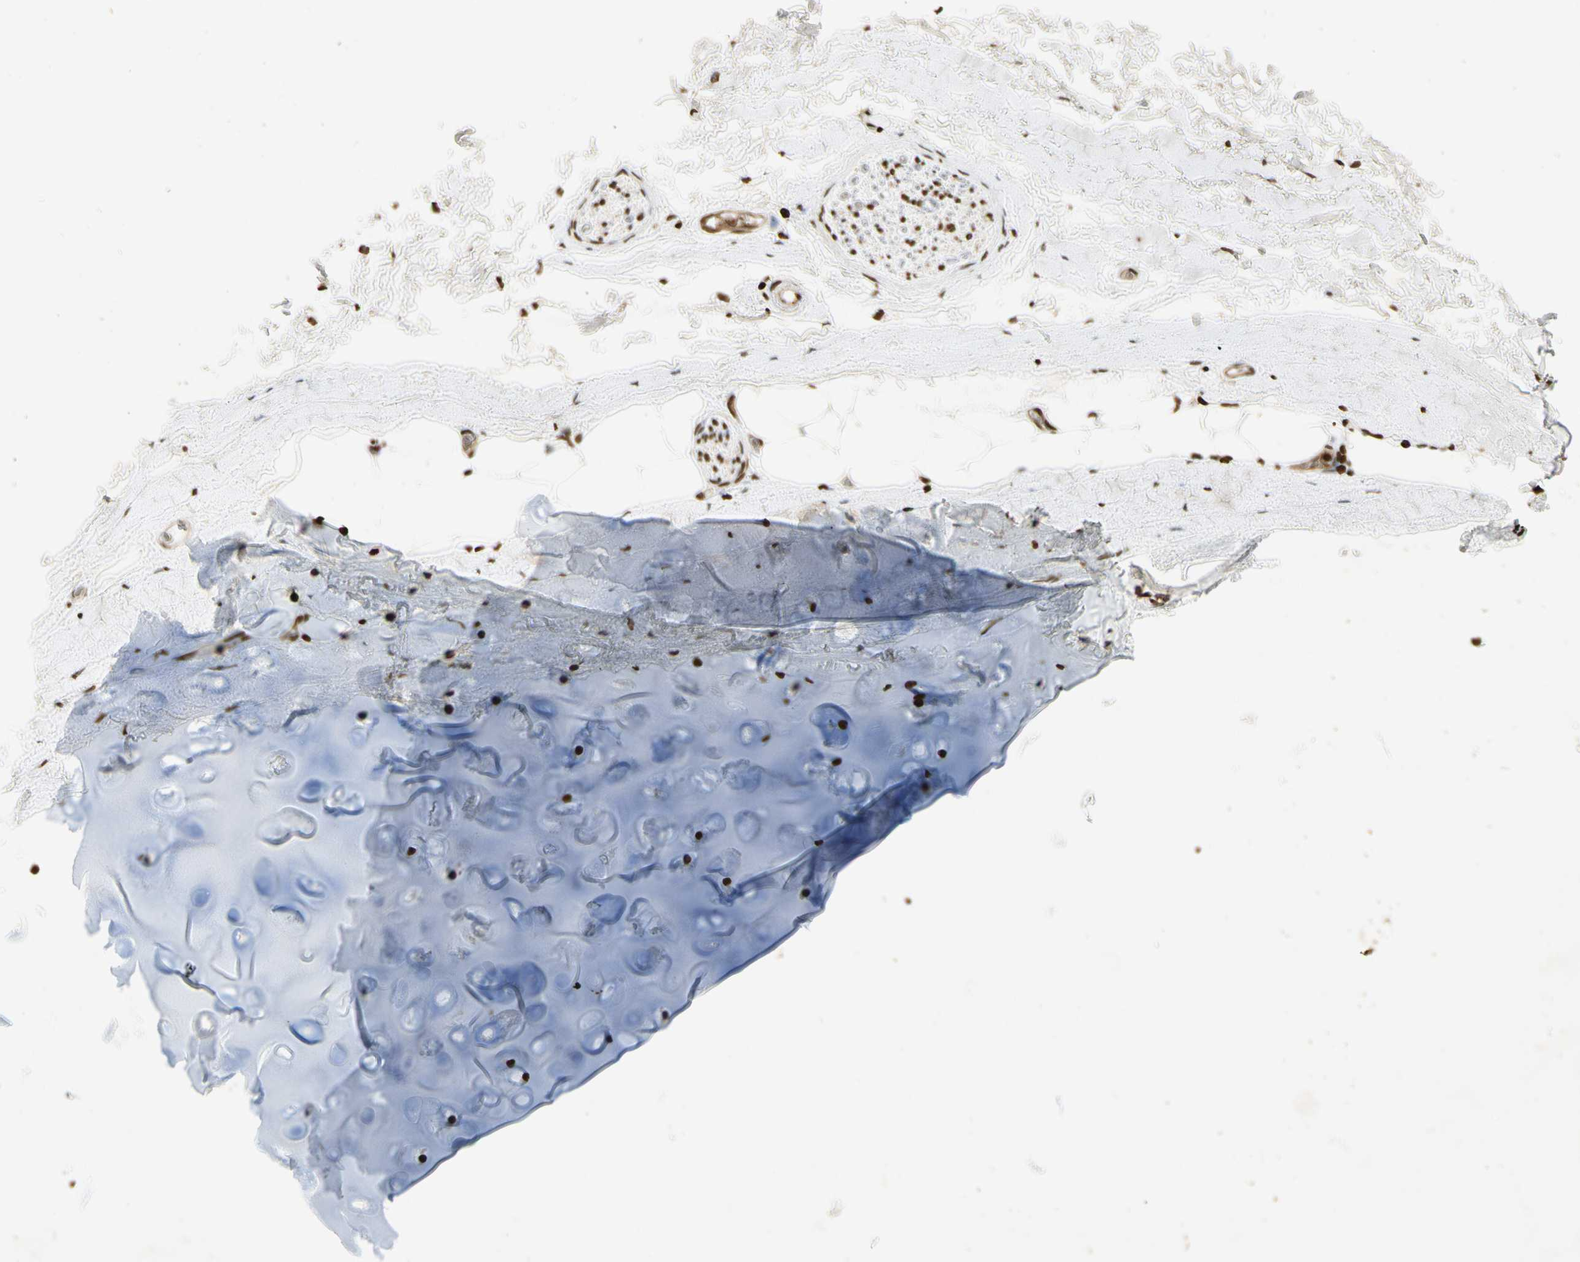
{"staining": {"intensity": "strong", "quantity": ">75%", "location": "nuclear"}, "tissue": "adipose tissue", "cell_type": "Adipocytes", "image_type": "normal", "snomed": [{"axis": "morphology", "description": "Normal tissue, NOS"}, {"axis": "topography", "description": "Bronchus"}], "caption": "High-power microscopy captured an IHC micrograph of unremarkable adipose tissue, revealing strong nuclear positivity in approximately >75% of adipocytes.", "gene": "RORA", "patient": {"sex": "female", "age": 73}}